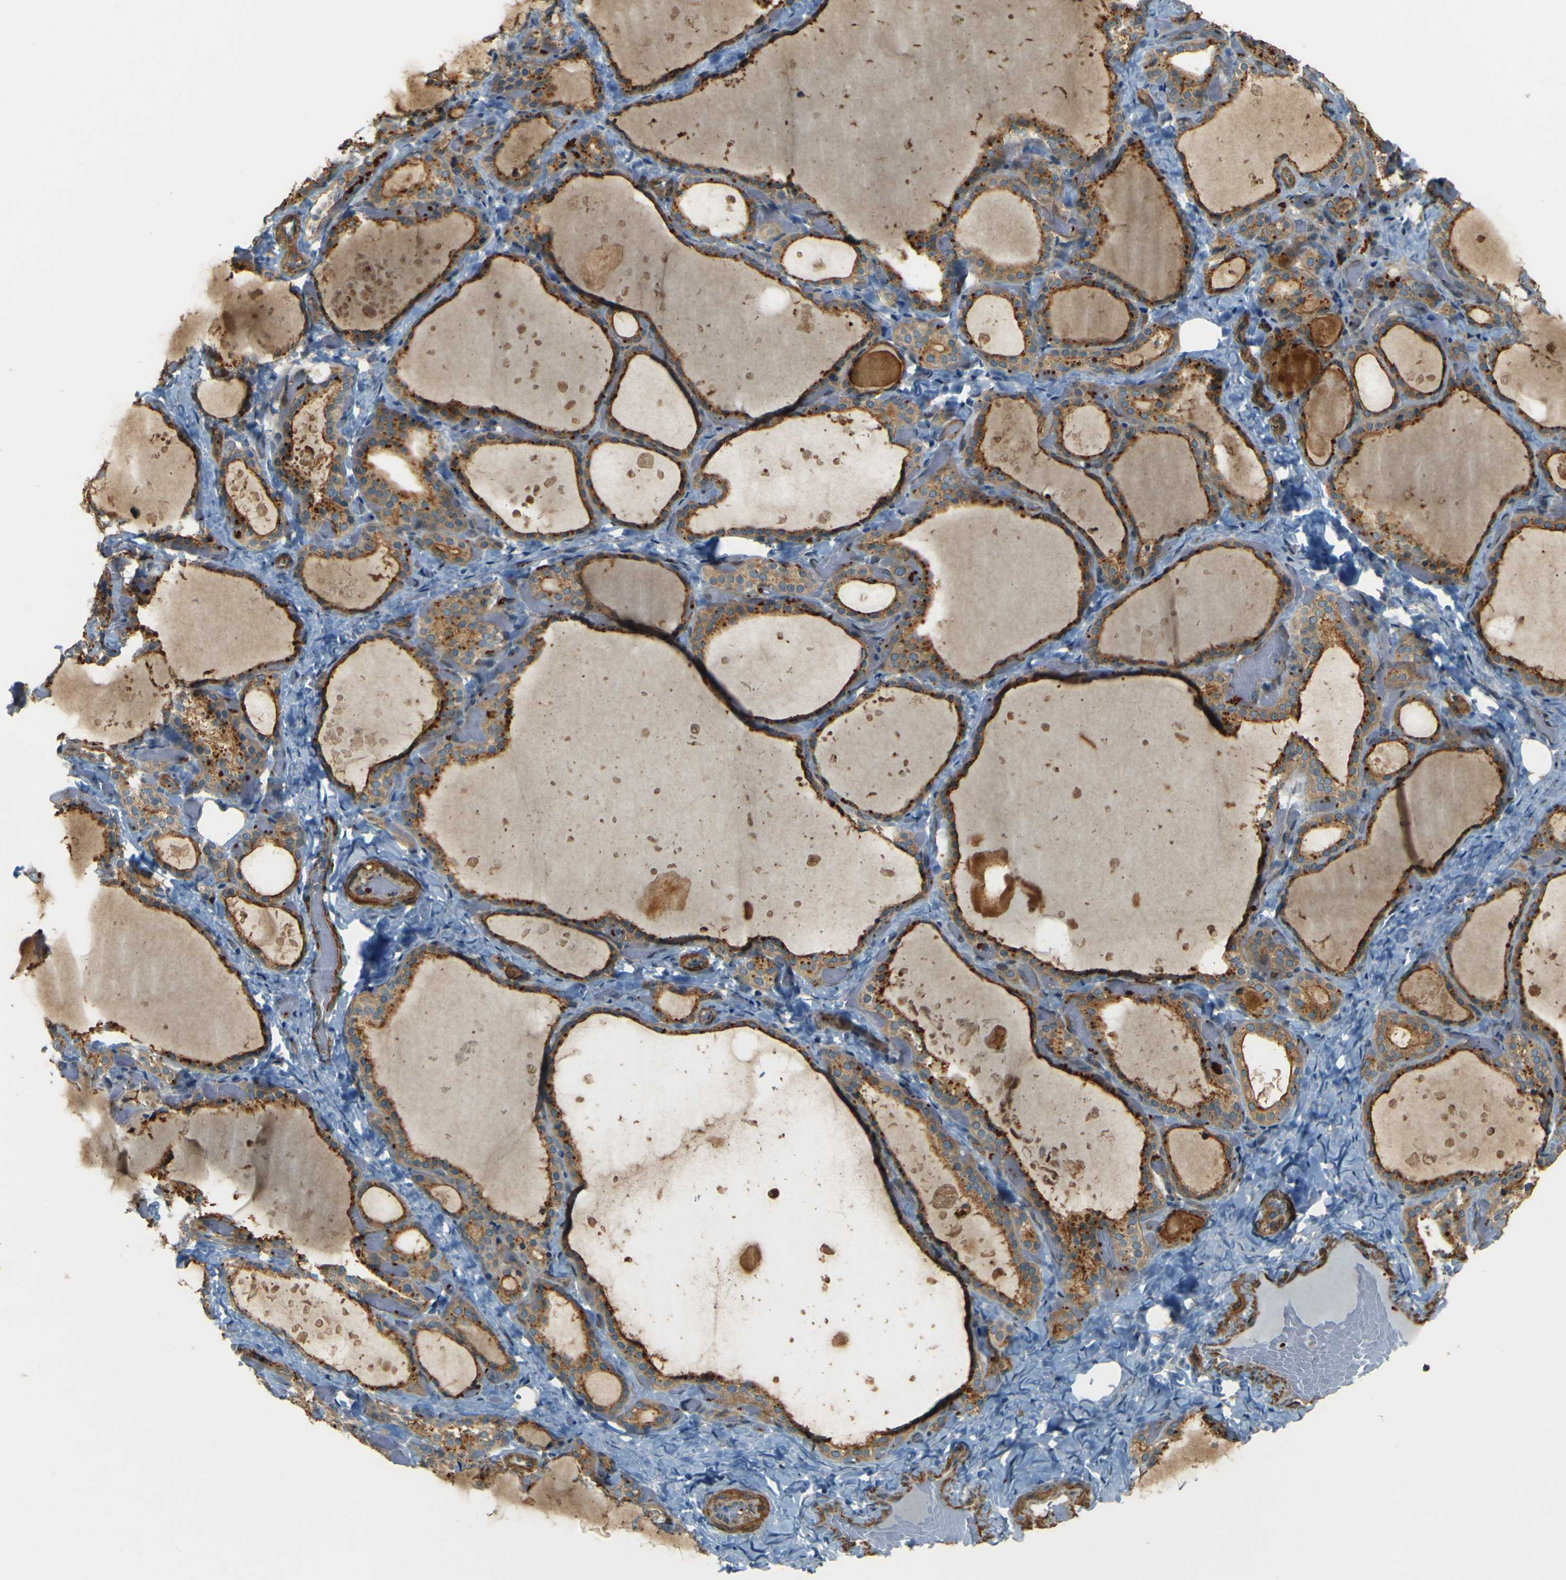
{"staining": {"intensity": "moderate", "quantity": ">75%", "location": "cytoplasmic/membranous"}, "tissue": "thyroid gland", "cell_type": "Glandular cells", "image_type": "normal", "snomed": [{"axis": "morphology", "description": "Normal tissue, NOS"}, {"axis": "topography", "description": "Thyroid gland"}], "caption": "IHC image of normal thyroid gland: thyroid gland stained using immunohistochemistry reveals medium levels of moderate protein expression localized specifically in the cytoplasmic/membranous of glandular cells, appearing as a cytoplasmic/membranous brown color.", "gene": "NEXN", "patient": {"sex": "female", "age": 44}}